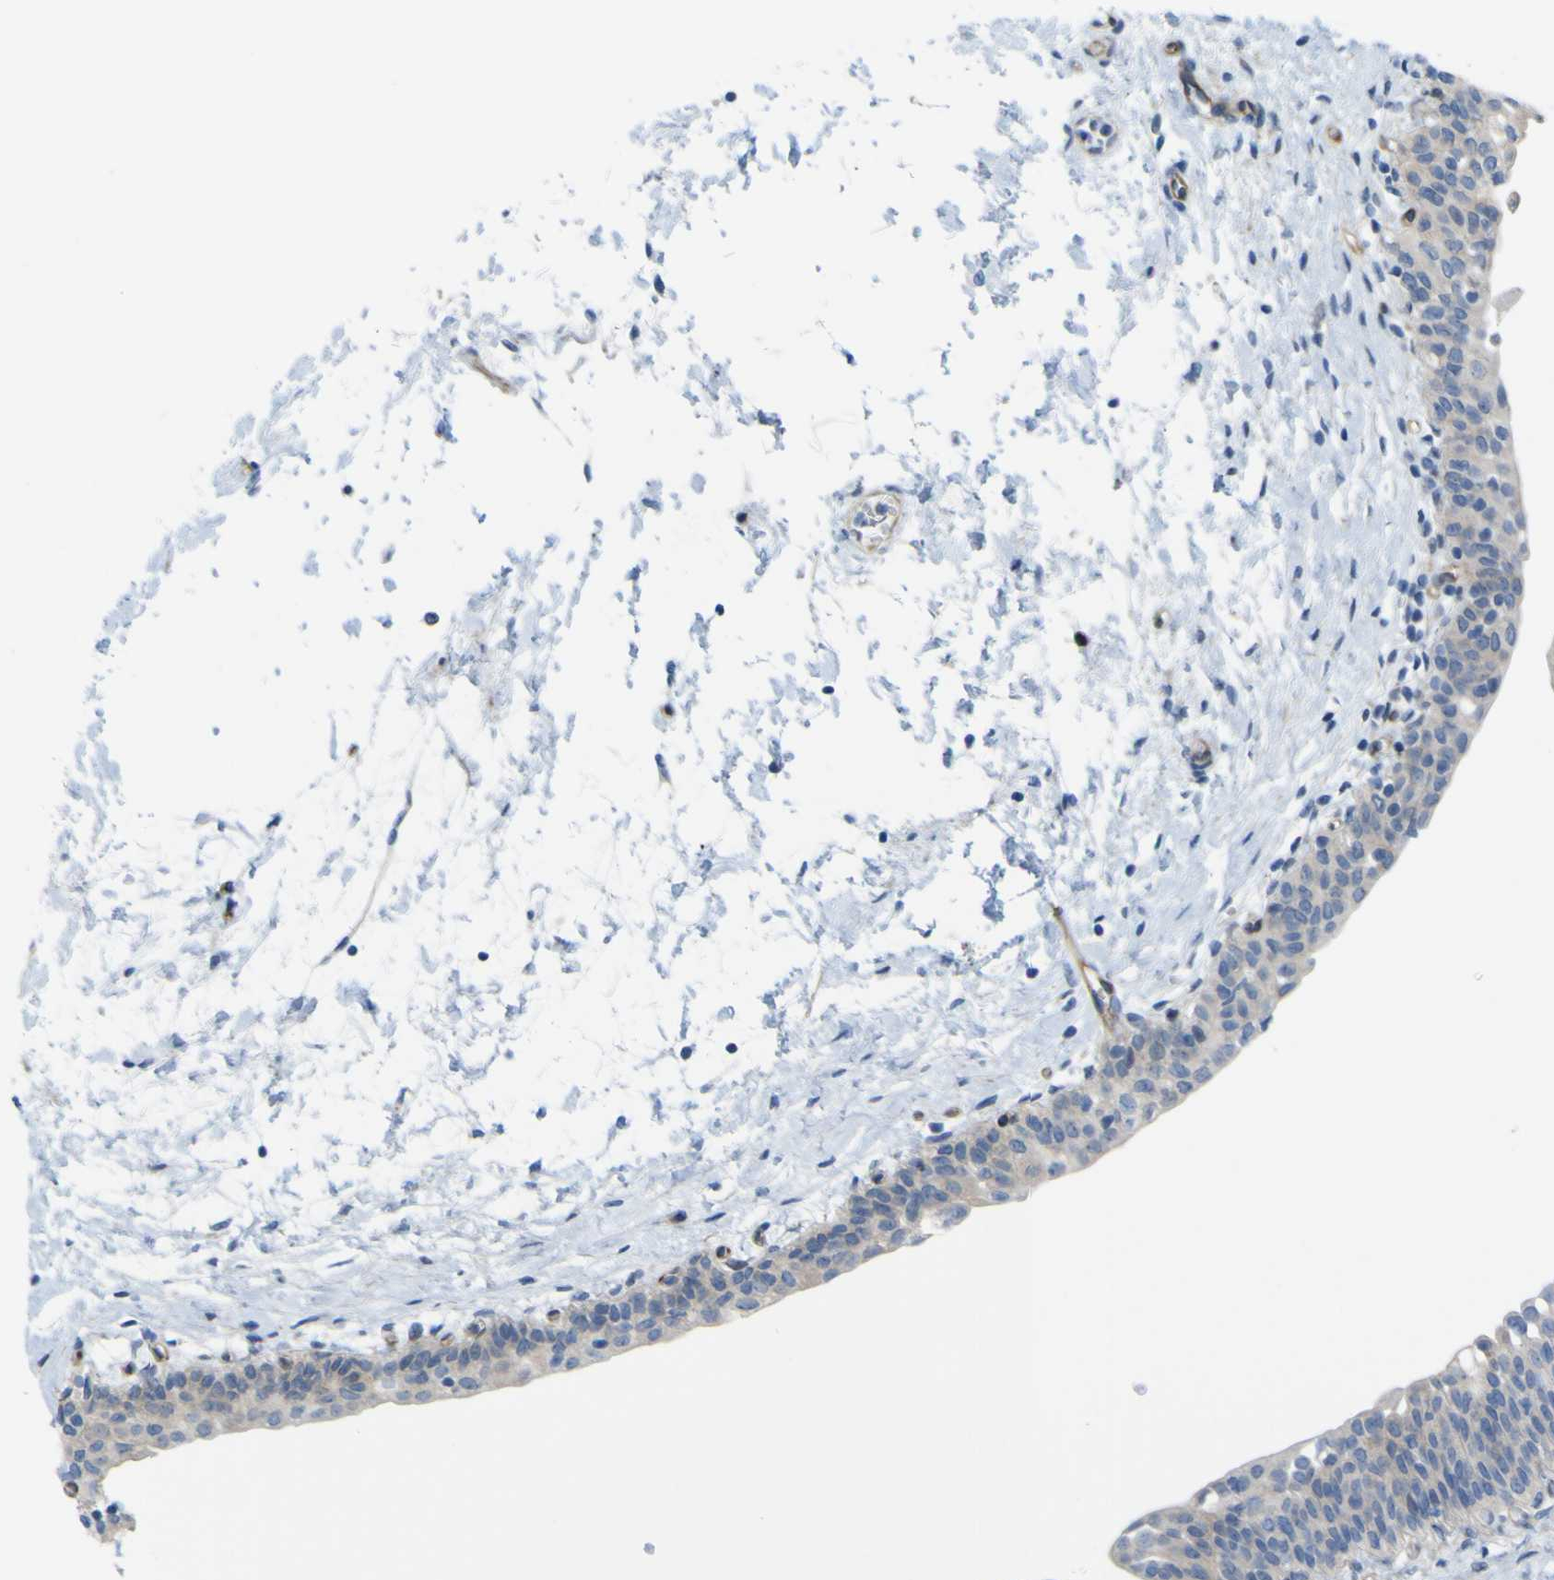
{"staining": {"intensity": "weak", "quantity": ">75%", "location": "cytoplasmic/membranous"}, "tissue": "urinary bladder", "cell_type": "Urothelial cells", "image_type": "normal", "snomed": [{"axis": "morphology", "description": "Normal tissue, NOS"}, {"axis": "topography", "description": "Urinary bladder"}], "caption": "IHC (DAB) staining of normal human urinary bladder shows weak cytoplasmic/membranous protein positivity in approximately >75% of urothelial cells.", "gene": "JPH1", "patient": {"sex": "male", "age": 55}}